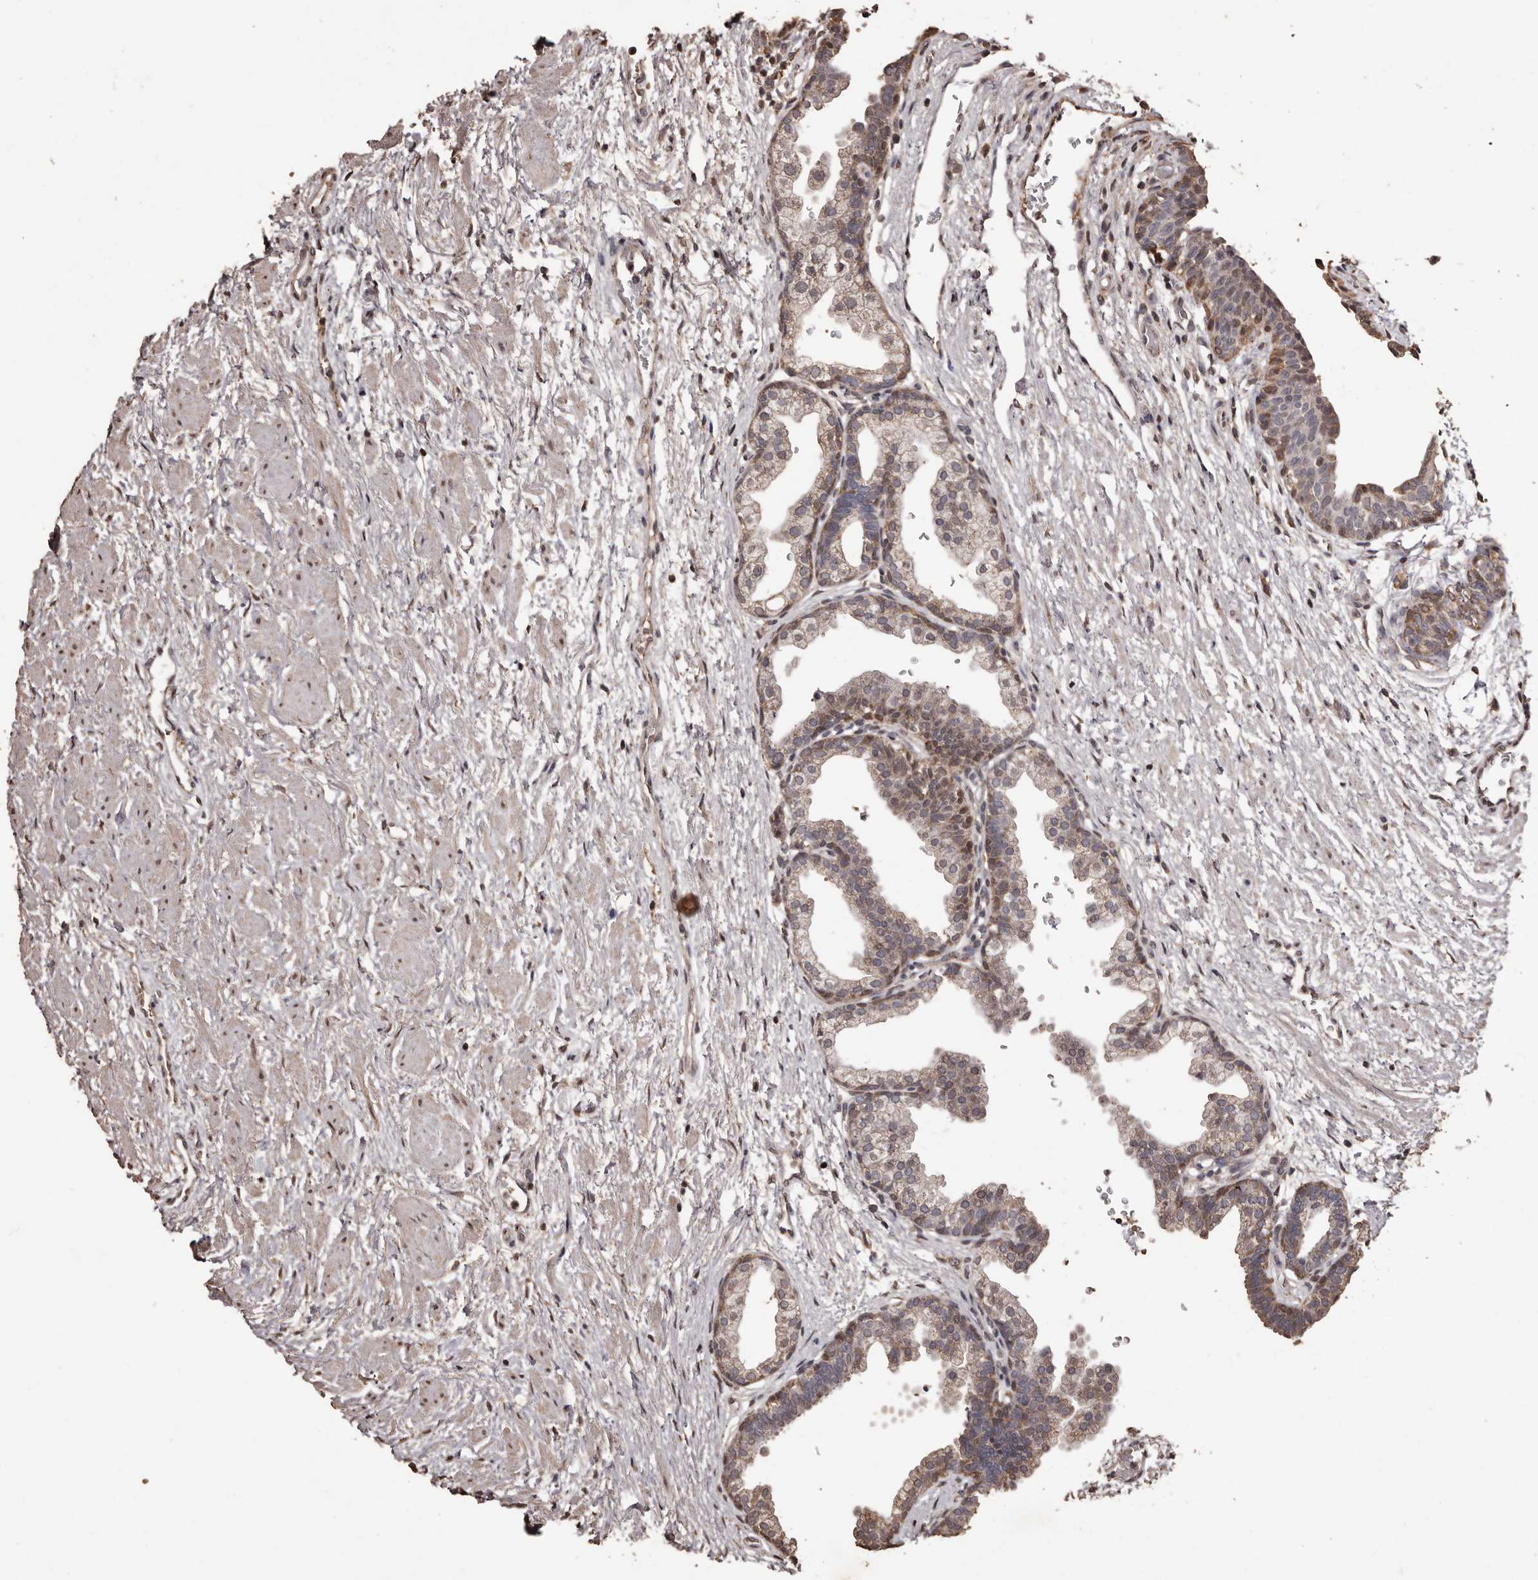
{"staining": {"intensity": "moderate", "quantity": "<25%", "location": "cytoplasmic/membranous,nuclear"}, "tissue": "prostate", "cell_type": "Glandular cells", "image_type": "normal", "snomed": [{"axis": "morphology", "description": "Normal tissue, NOS"}, {"axis": "topography", "description": "Prostate"}], "caption": "Protein staining of benign prostate displays moderate cytoplasmic/membranous,nuclear staining in about <25% of glandular cells. (DAB (3,3'-diaminobenzidine) IHC, brown staining for protein, blue staining for nuclei).", "gene": "NAV1", "patient": {"sex": "male", "age": 48}}